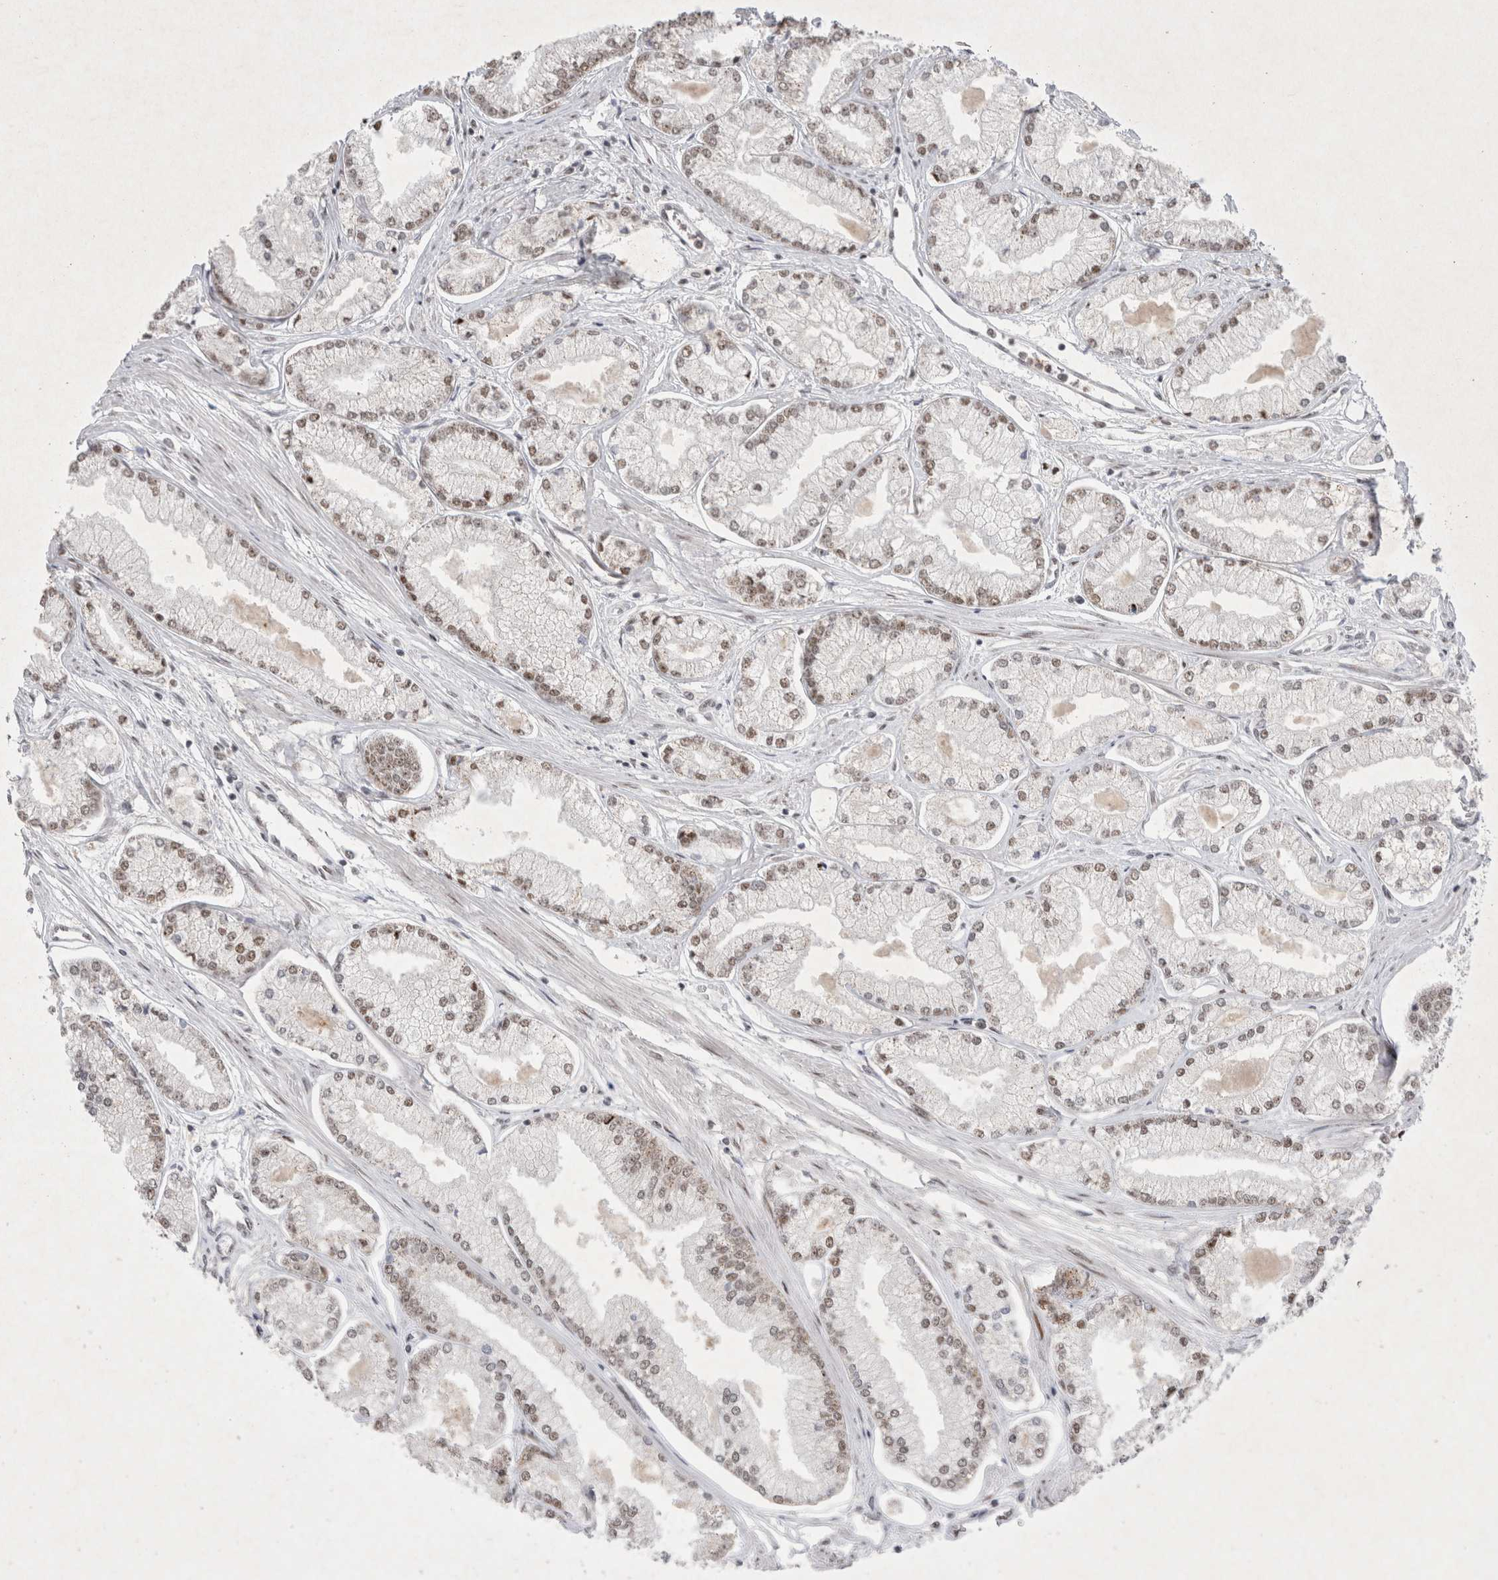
{"staining": {"intensity": "weak", "quantity": ">75%", "location": "nuclear"}, "tissue": "prostate cancer", "cell_type": "Tumor cells", "image_type": "cancer", "snomed": [{"axis": "morphology", "description": "Adenocarcinoma, Low grade"}, {"axis": "topography", "description": "Prostate"}], "caption": "Immunohistochemical staining of prostate cancer (low-grade adenocarcinoma) shows low levels of weak nuclear positivity in approximately >75% of tumor cells.", "gene": "MRPL37", "patient": {"sex": "male", "age": 52}}